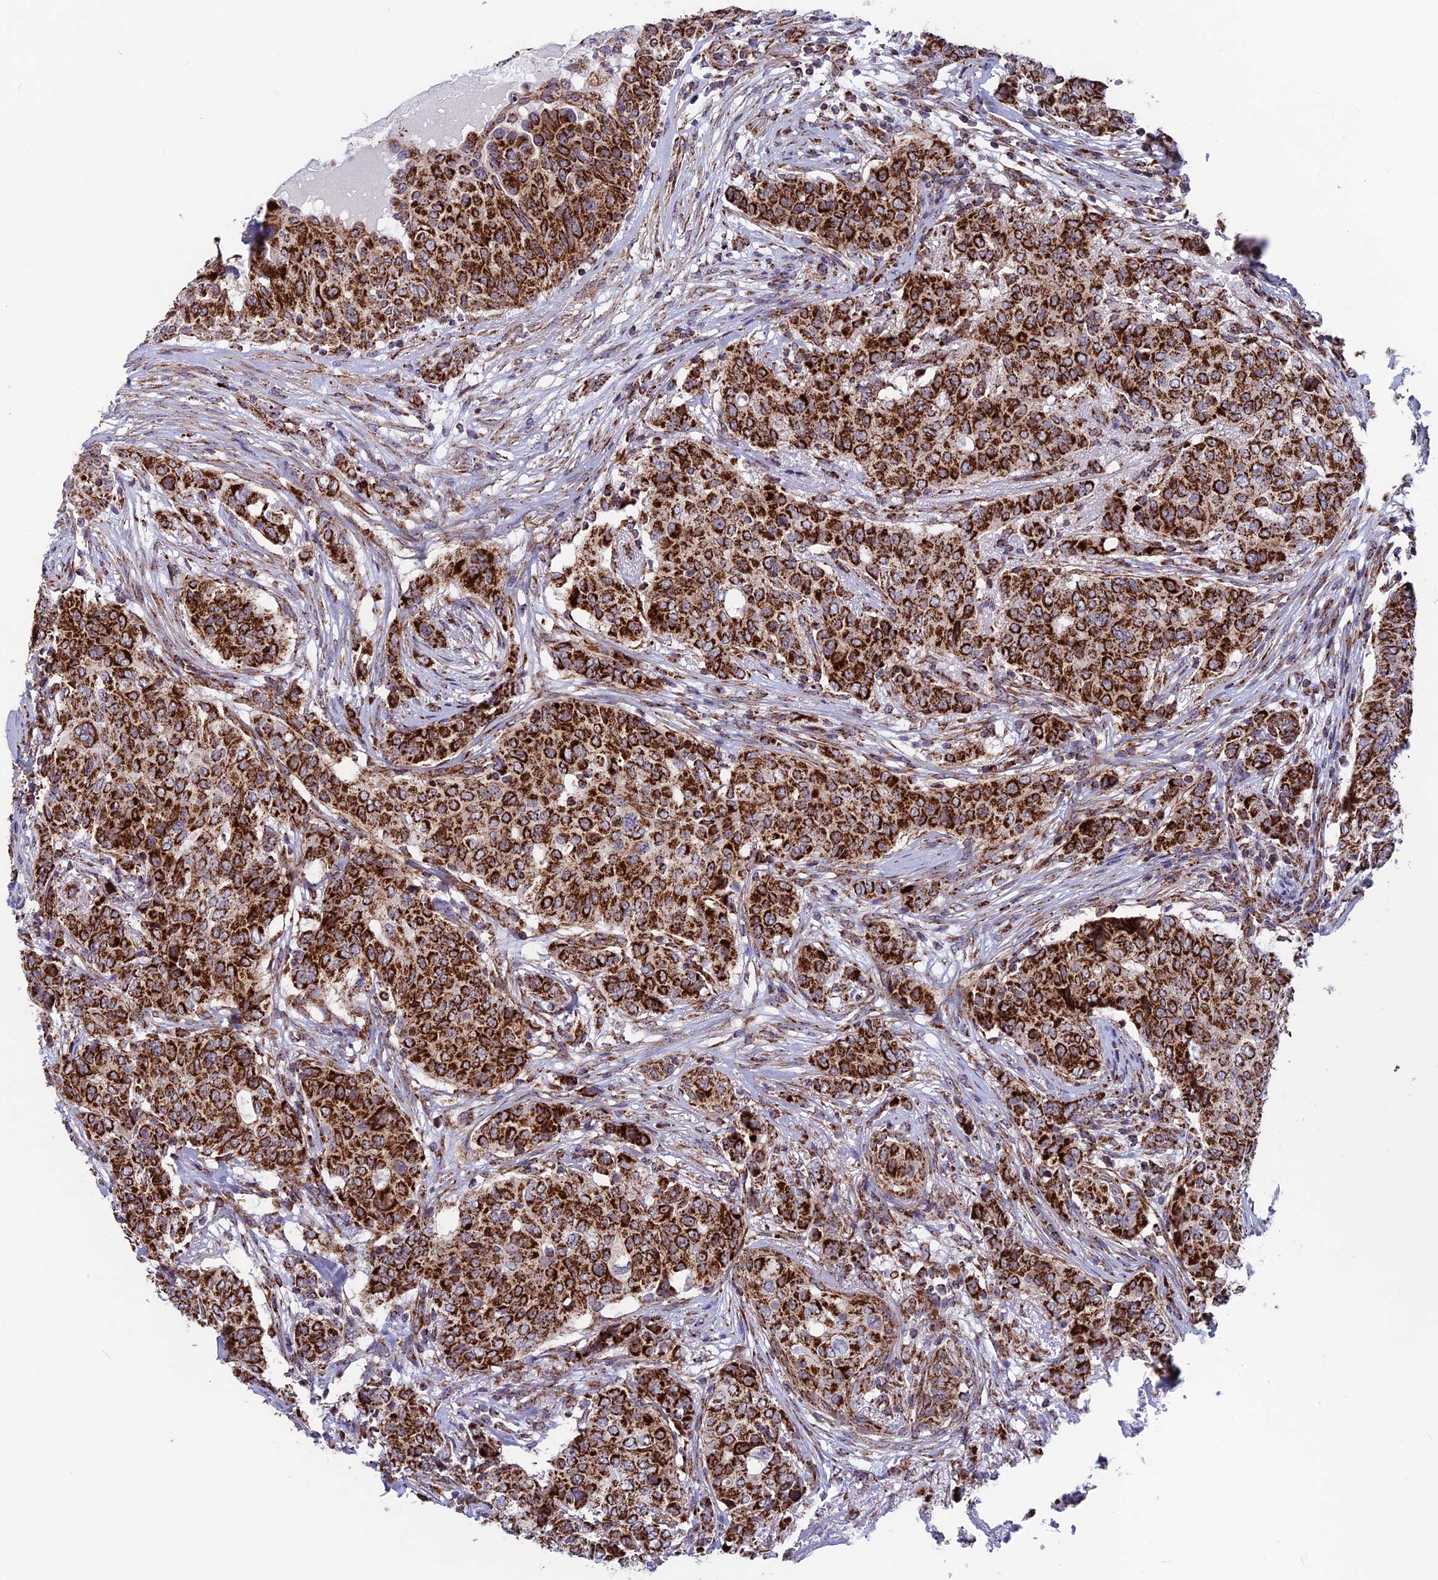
{"staining": {"intensity": "strong", "quantity": ">75%", "location": "cytoplasmic/membranous"}, "tissue": "breast cancer", "cell_type": "Tumor cells", "image_type": "cancer", "snomed": [{"axis": "morphology", "description": "Lobular carcinoma"}, {"axis": "topography", "description": "Breast"}], "caption": "Immunohistochemical staining of breast cancer (lobular carcinoma) reveals high levels of strong cytoplasmic/membranous positivity in about >75% of tumor cells. The staining is performed using DAB (3,3'-diaminobenzidine) brown chromogen to label protein expression. The nuclei are counter-stained blue using hematoxylin.", "gene": "MRPS18B", "patient": {"sex": "female", "age": 51}}